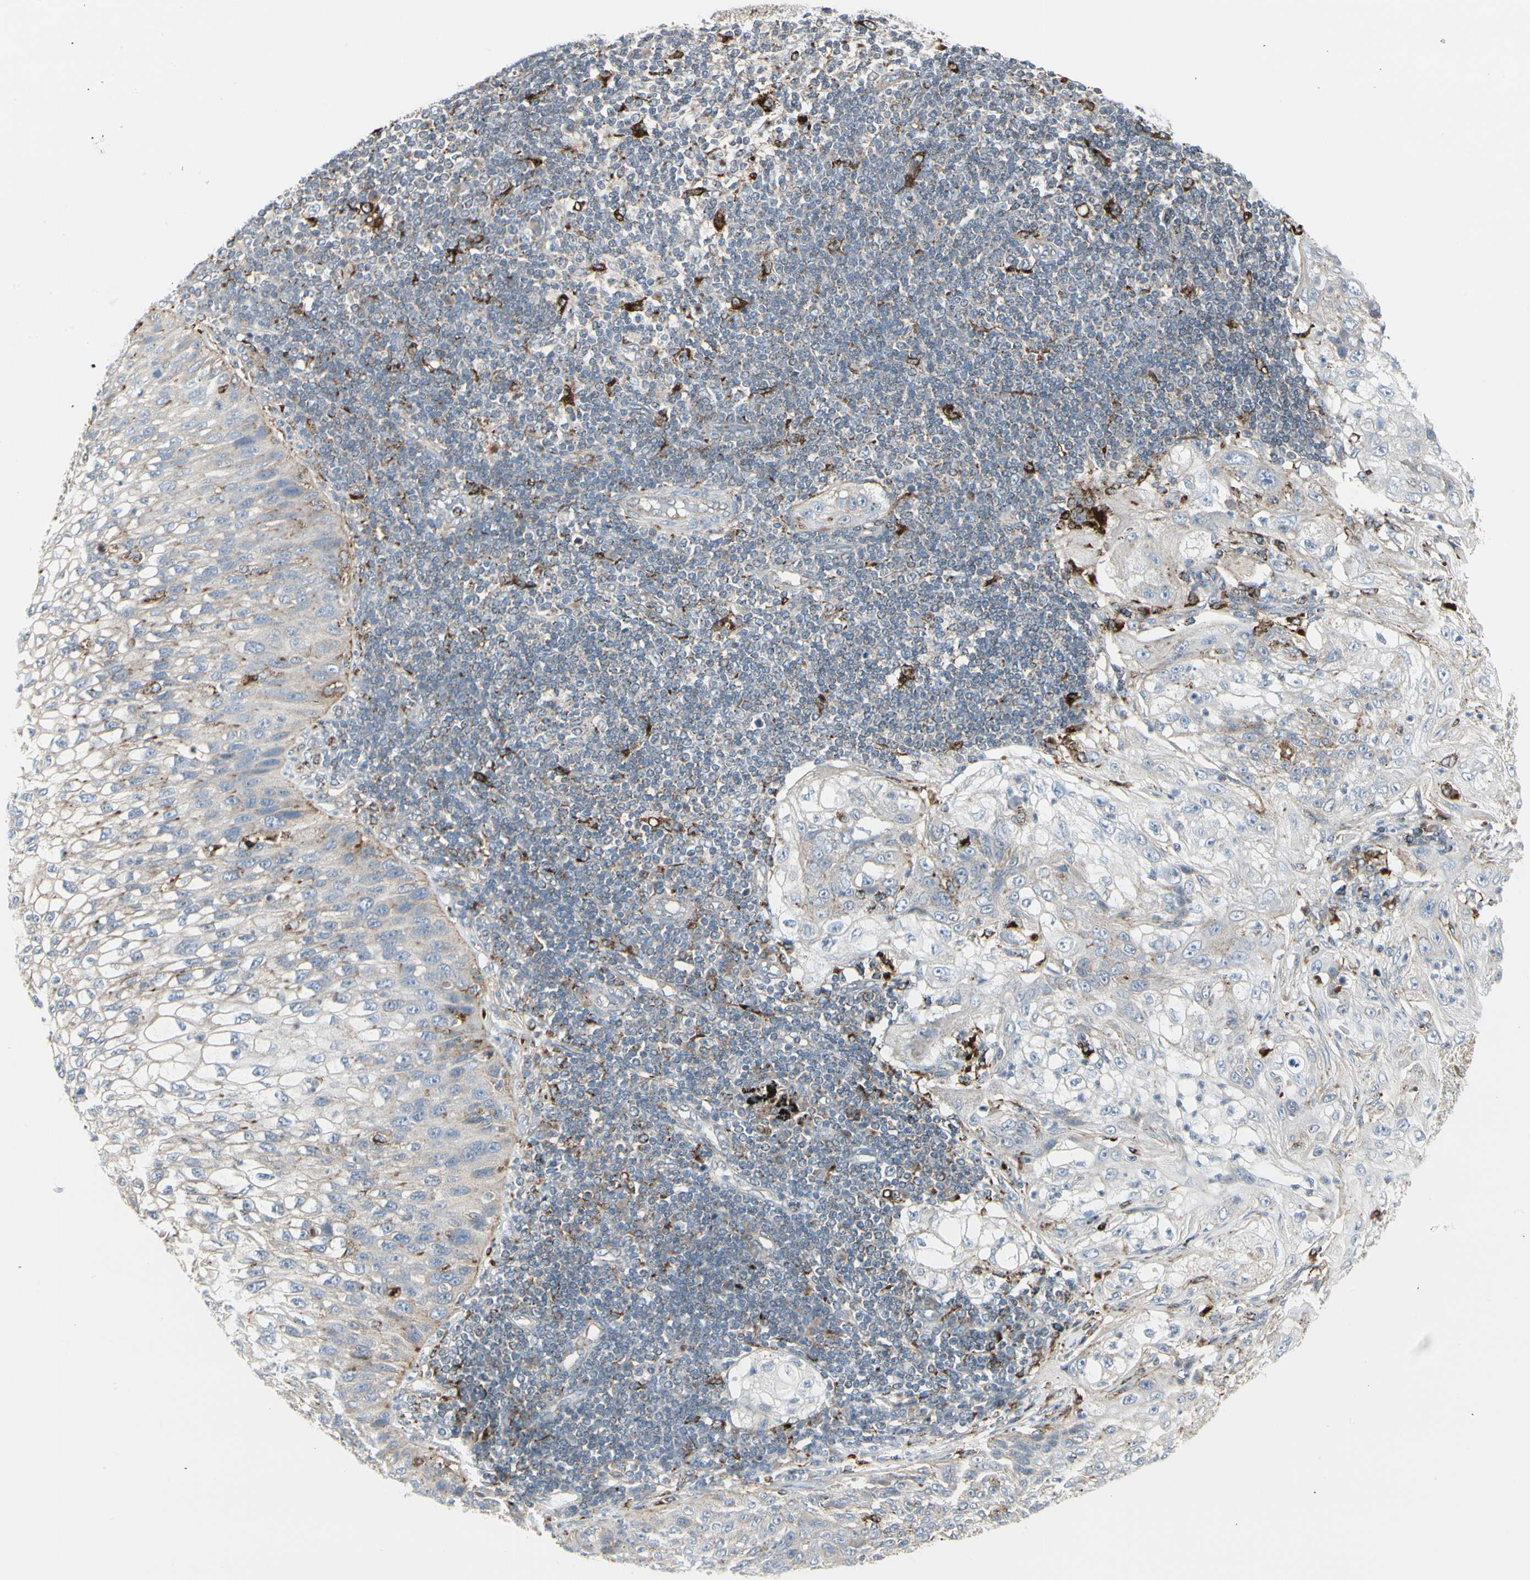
{"staining": {"intensity": "negative", "quantity": "none", "location": "none"}, "tissue": "lung cancer", "cell_type": "Tumor cells", "image_type": "cancer", "snomed": [{"axis": "morphology", "description": "Inflammation, NOS"}, {"axis": "morphology", "description": "Squamous cell carcinoma, NOS"}, {"axis": "topography", "description": "Lymph node"}, {"axis": "topography", "description": "Soft tissue"}, {"axis": "topography", "description": "Lung"}], "caption": "The histopathology image demonstrates no staining of tumor cells in lung cancer (squamous cell carcinoma).", "gene": "ATP6V1B2", "patient": {"sex": "male", "age": 66}}